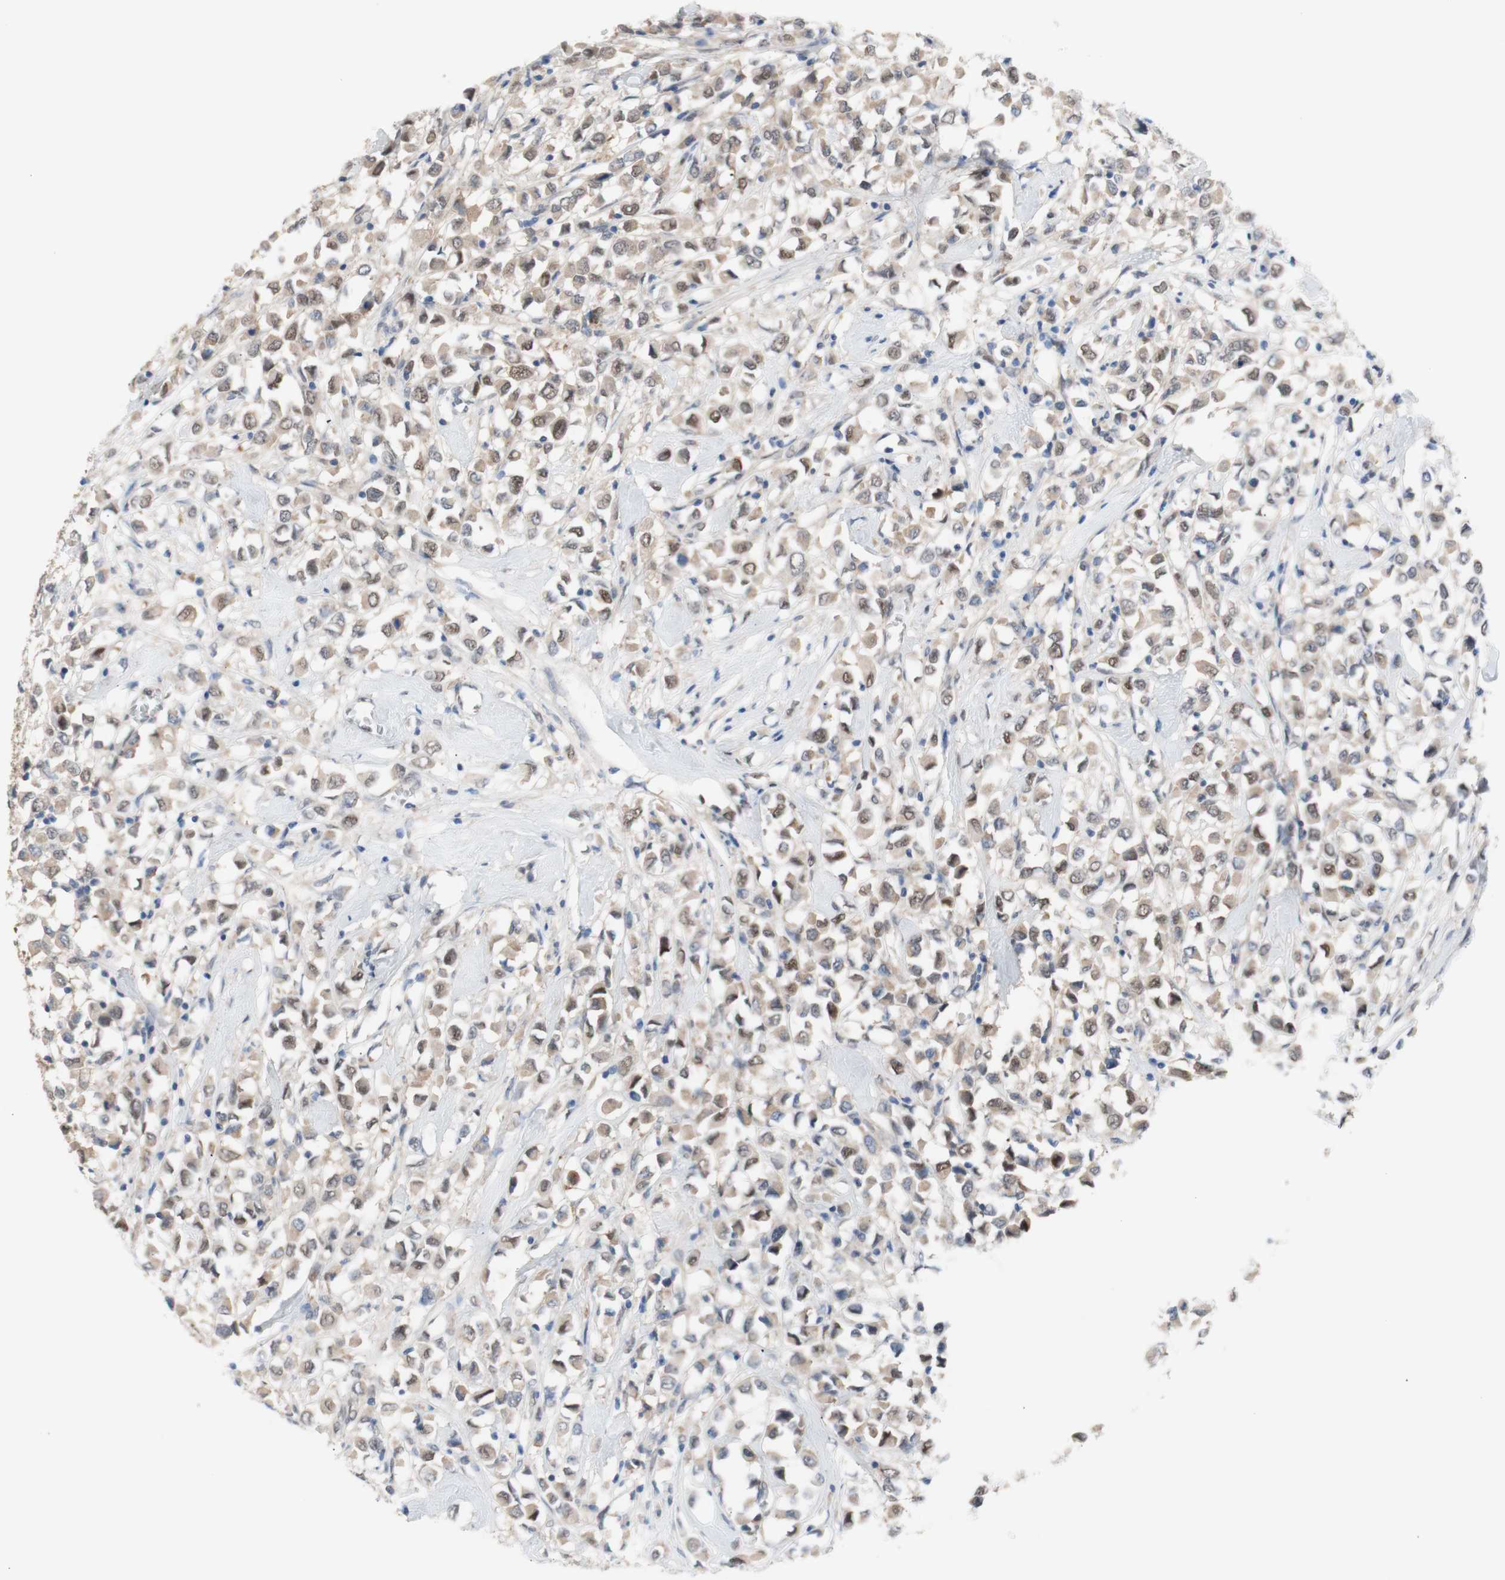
{"staining": {"intensity": "weak", "quantity": ">75%", "location": "cytoplasmic/membranous,nuclear"}, "tissue": "breast cancer", "cell_type": "Tumor cells", "image_type": "cancer", "snomed": [{"axis": "morphology", "description": "Duct carcinoma"}, {"axis": "topography", "description": "Breast"}], "caption": "Immunohistochemical staining of human breast cancer demonstrates low levels of weak cytoplasmic/membranous and nuclear protein positivity in about >75% of tumor cells. (DAB = brown stain, brightfield microscopy at high magnification).", "gene": "PRMT5", "patient": {"sex": "female", "age": 61}}